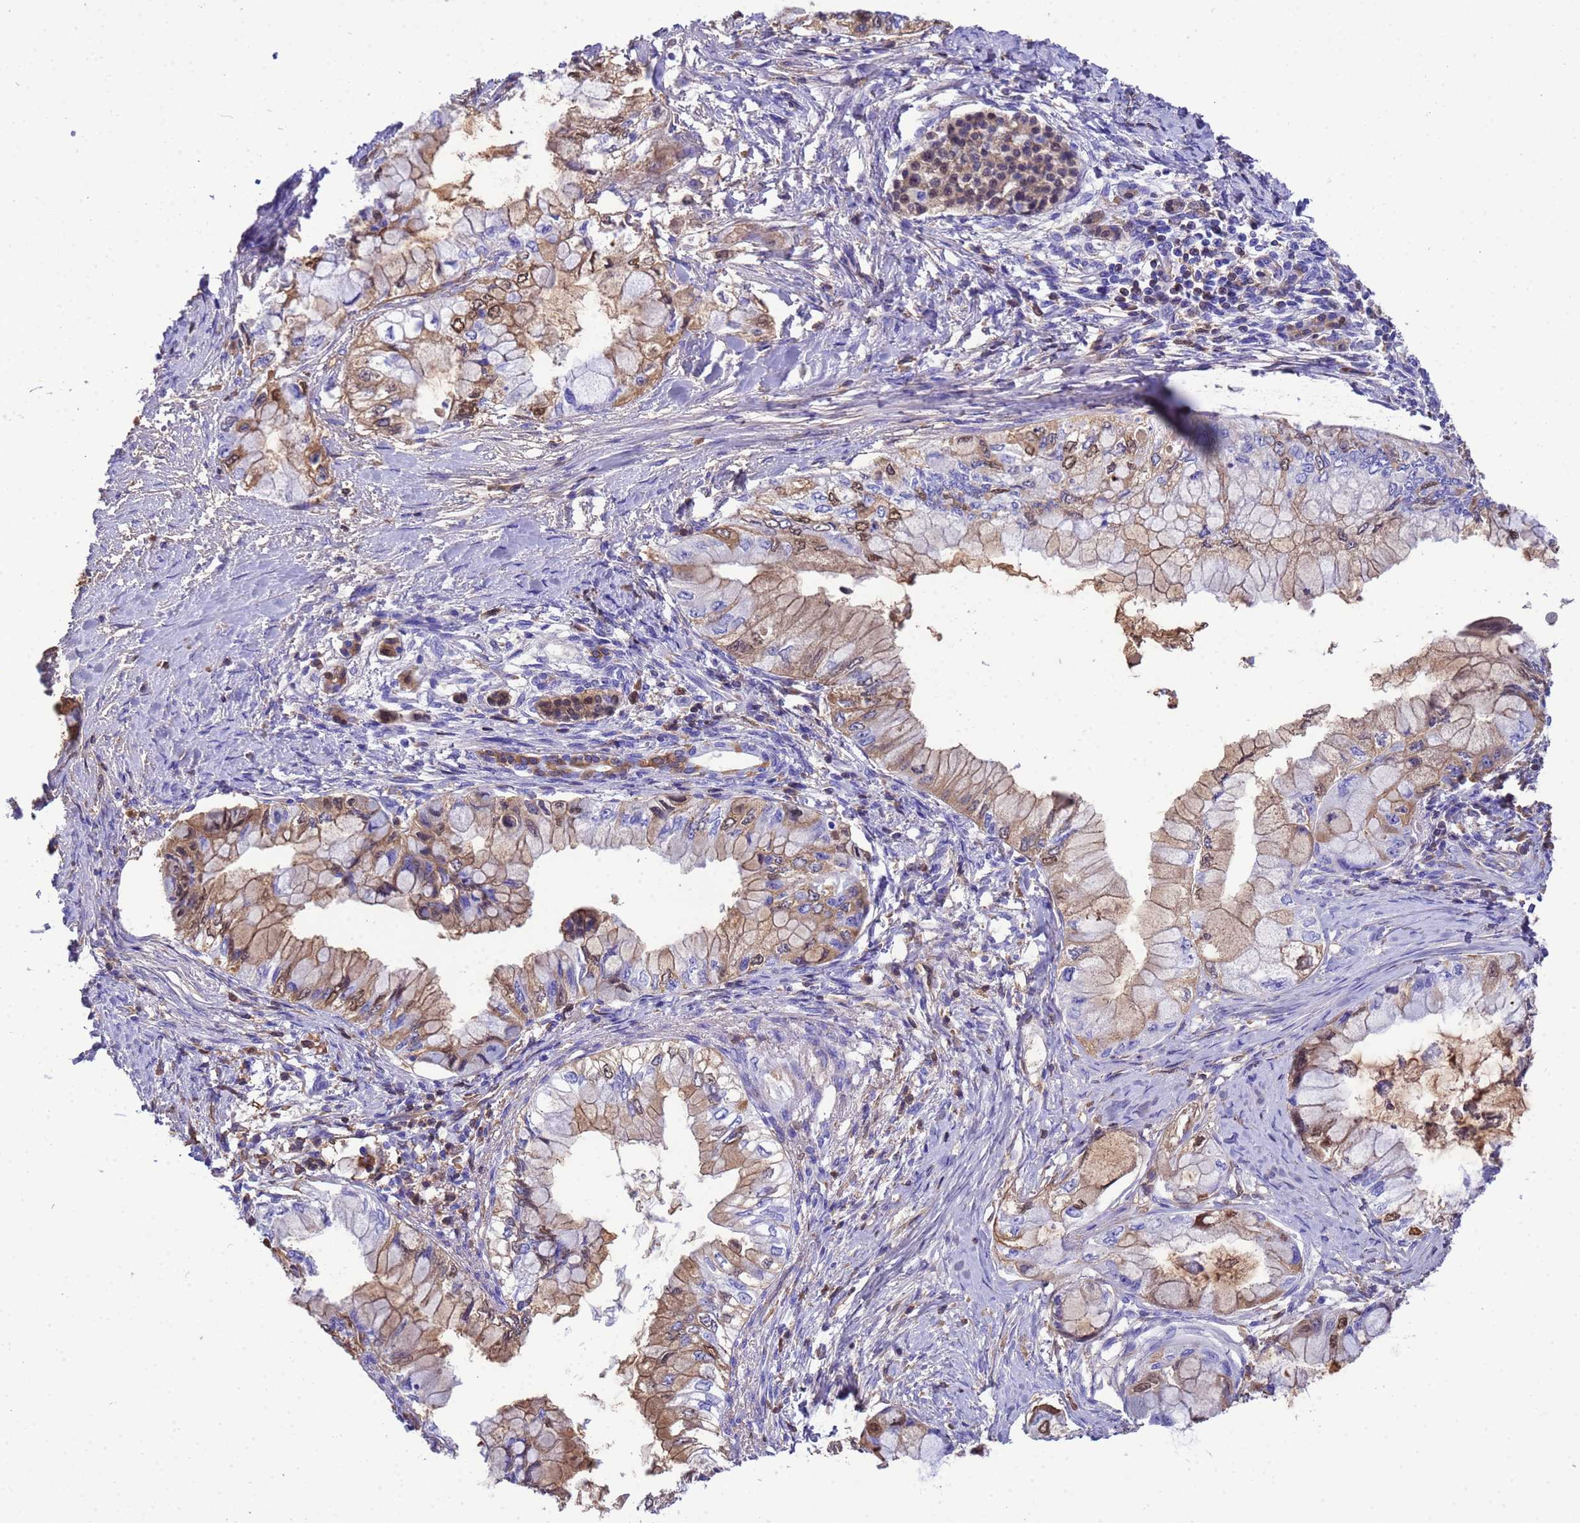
{"staining": {"intensity": "moderate", "quantity": "25%-75%", "location": "cytoplasmic/membranous,nuclear"}, "tissue": "pancreatic cancer", "cell_type": "Tumor cells", "image_type": "cancer", "snomed": [{"axis": "morphology", "description": "Adenocarcinoma, NOS"}, {"axis": "topography", "description": "Pancreas"}], "caption": "Immunohistochemistry (IHC) histopathology image of human adenocarcinoma (pancreatic) stained for a protein (brown), which exhibits medium levels of moderate cytoplasmic/membranous and nuclear expression in about 25%-75% of tumor cells.", "gene": "H1-7", "patient": {"sex": "male", "age": 48}}